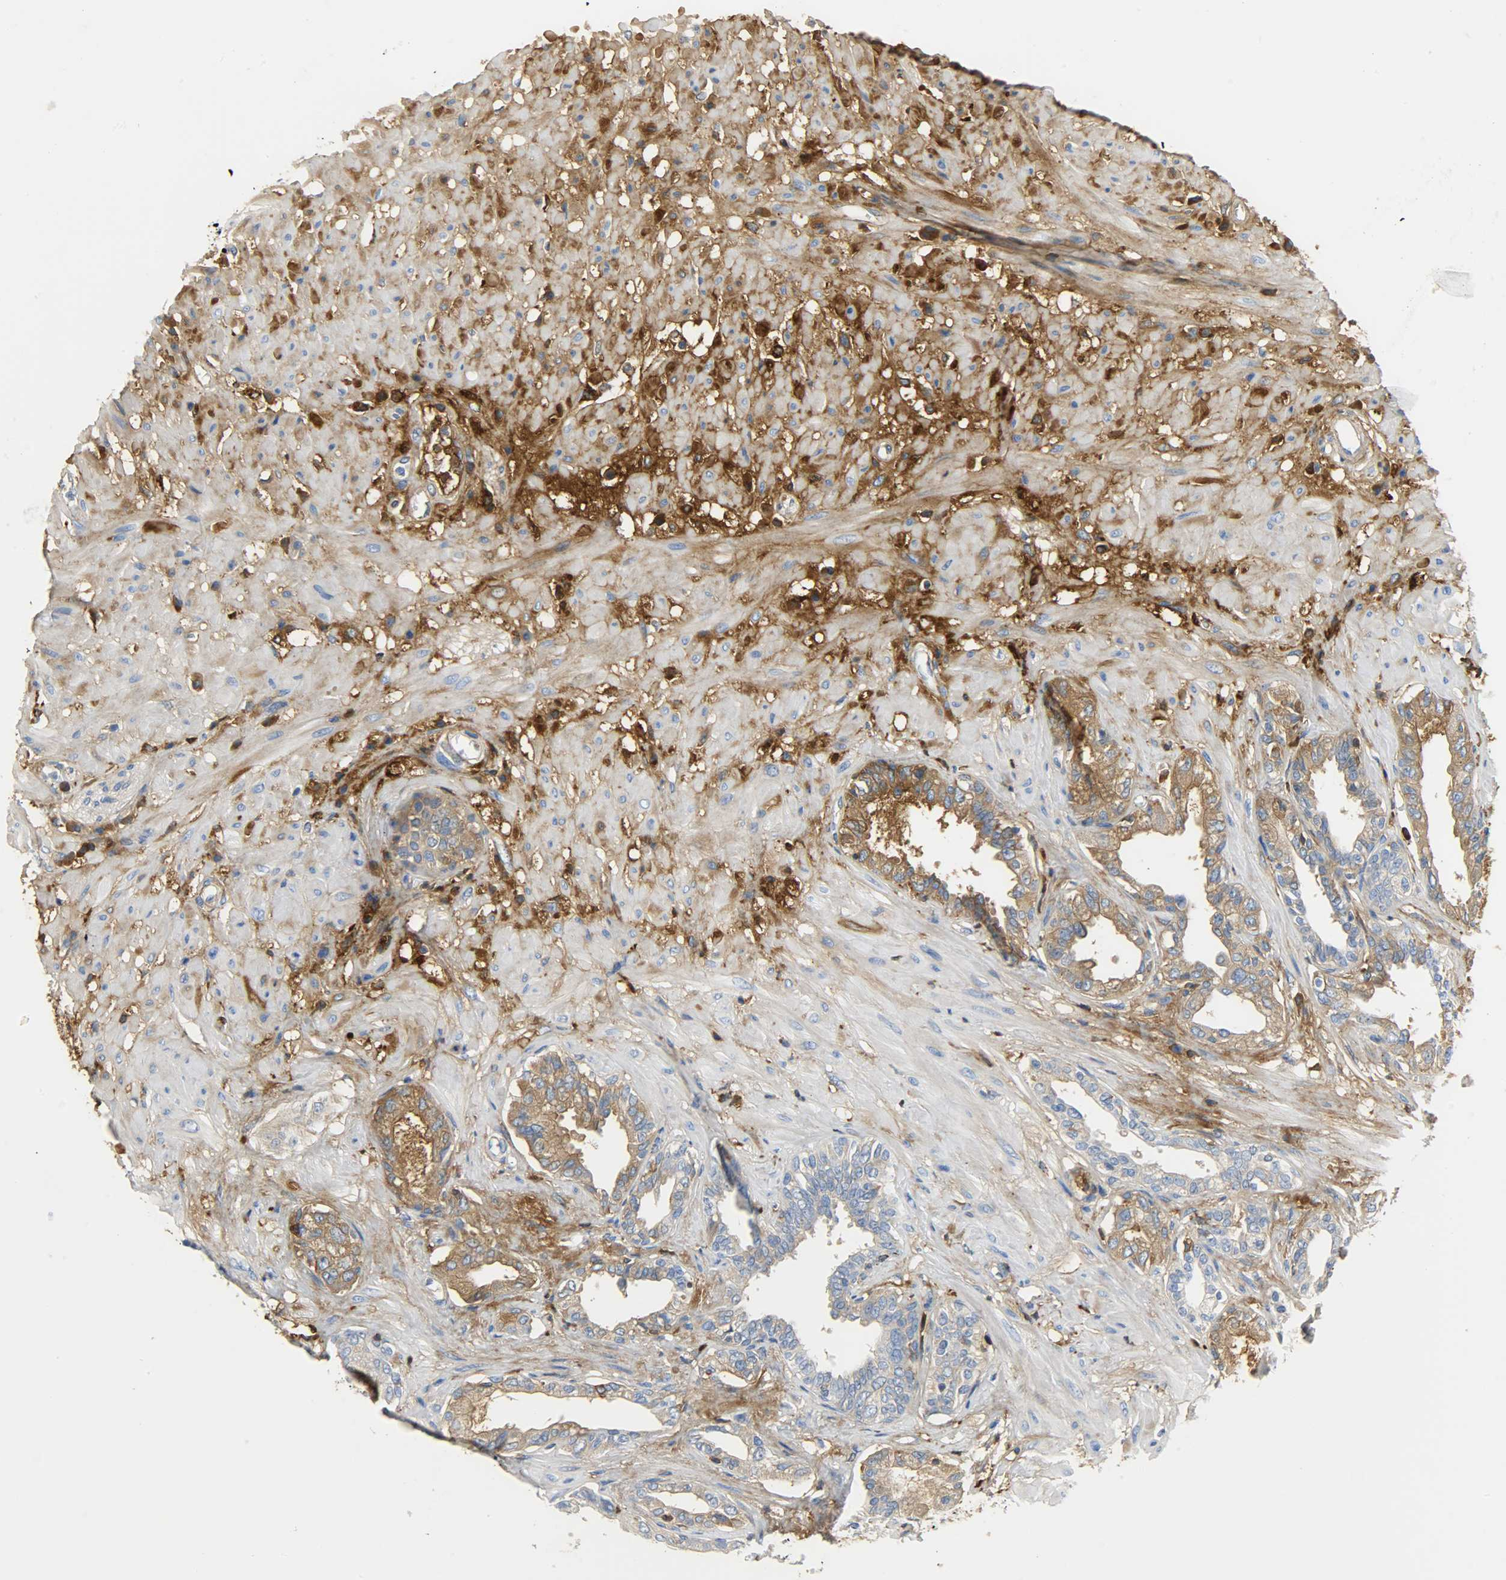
{"staining": {"intensity": "moderate", "quantity": "<25%", "location": "cytoplasmic/membranous"}, "tissue": "seminal vesicle", "cell_type": "Glandular cells", "image_type": "normal", "snomed": [{"axis": "morphology", "description": "Normal tissue, NOS"}, {"axis": "topography", "description": "Seminal veicle"}], "caption": "Unremarkable seminal vesicle demonstrates moderate cytoplasmic/membranous staining in approximately <25% of glandular cells.", "gene": "CRP", "patient": {"sex": "male", "age": 61}}